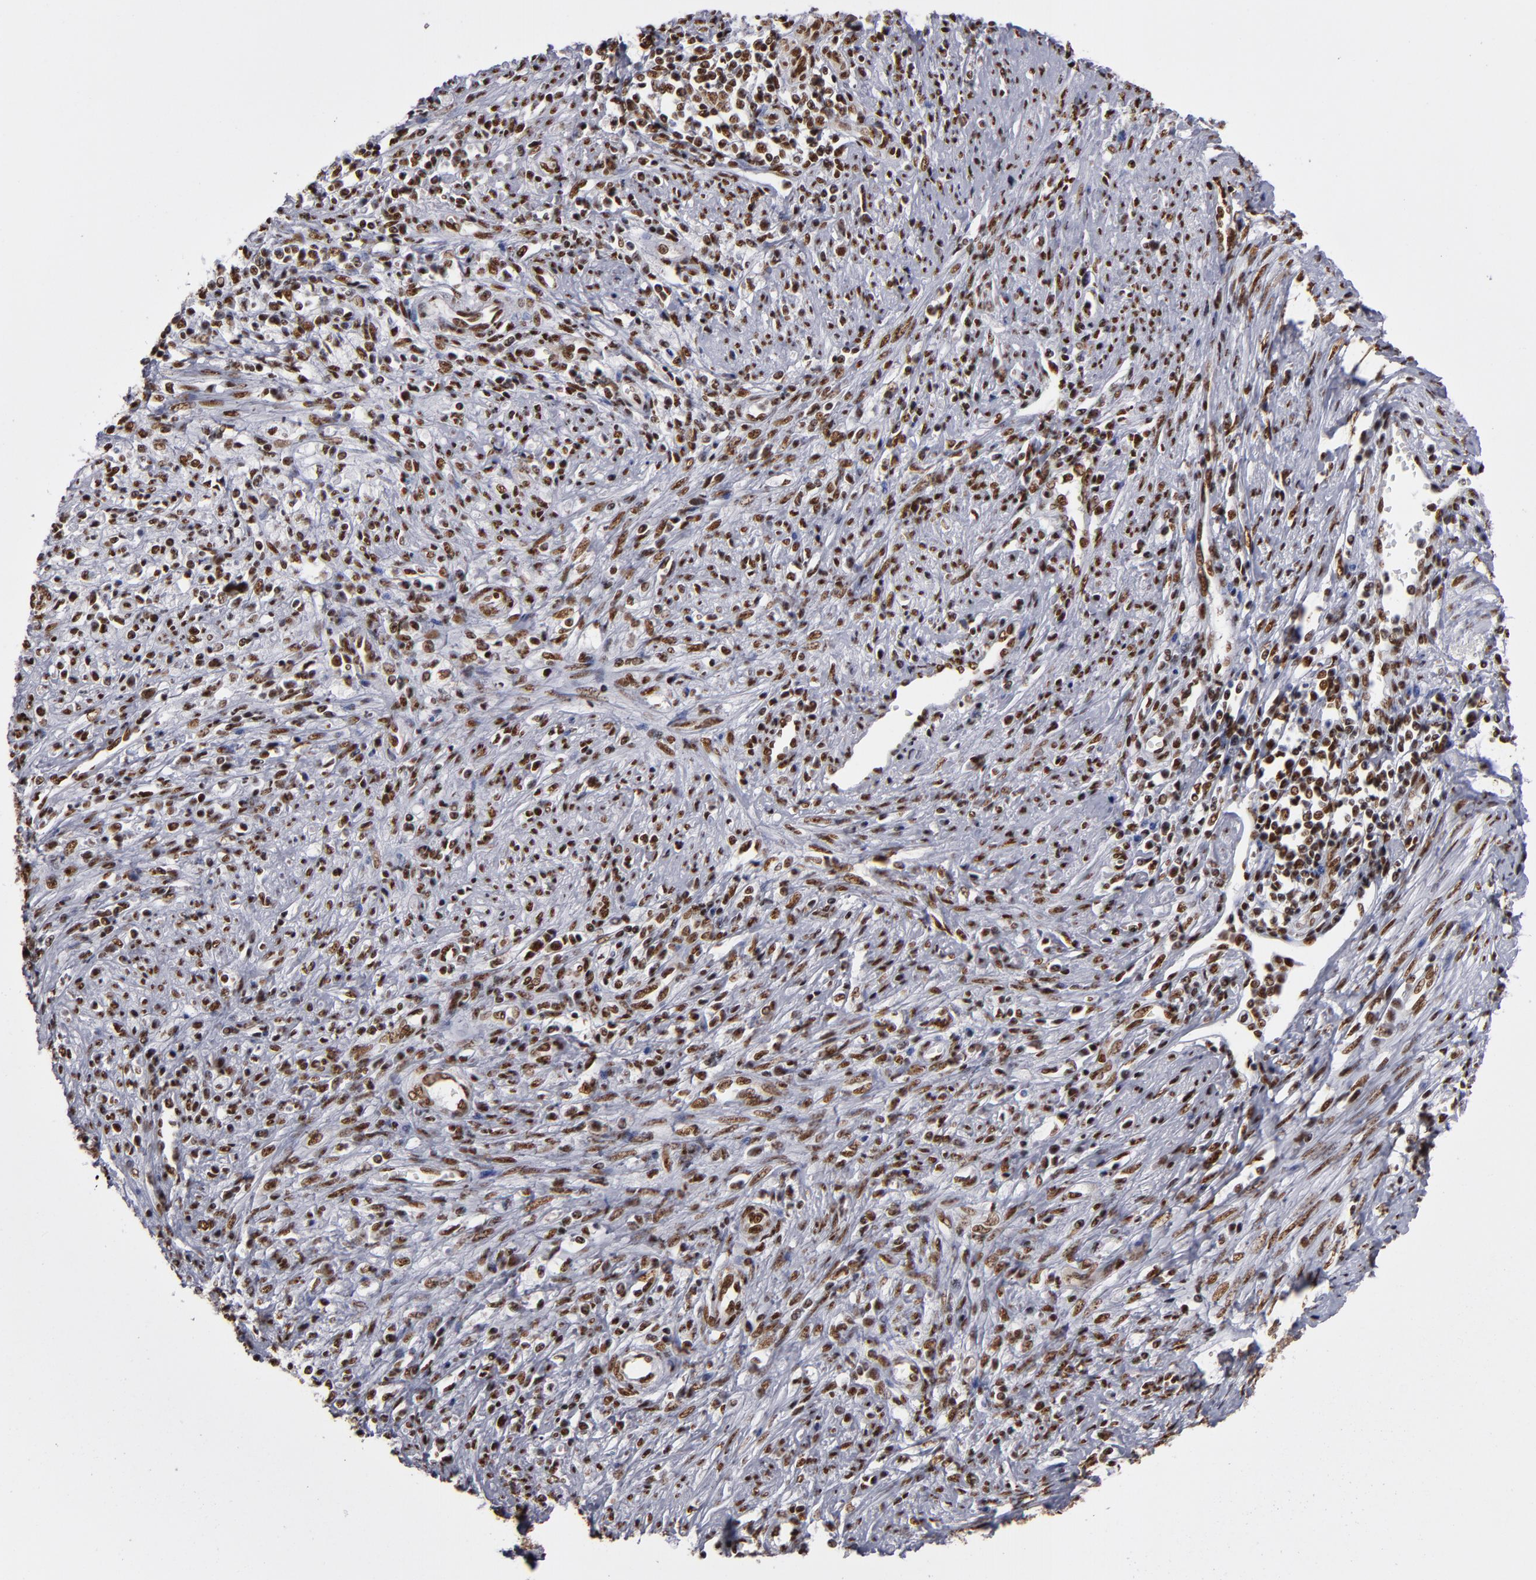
{"staining": {"intensity": "strong", "quantity": ">75%", "location": "nuclear"}, "tissue": "cervical cancer", "cell_type": "Tumor cells", "image_type": "cancer", "snomed": [{"axis": "morphology", "description": "Adenocarcinoma, NOS"}, {"axis": "topography", "description": "Cervix"}], "caption": "This micrograph reveals IHC staining of cervical cancer, with high strong nuclear expression in about >75% of tumor cells.", "gene": "MRE11", "patient": {"sex": "female", "age": 36}}